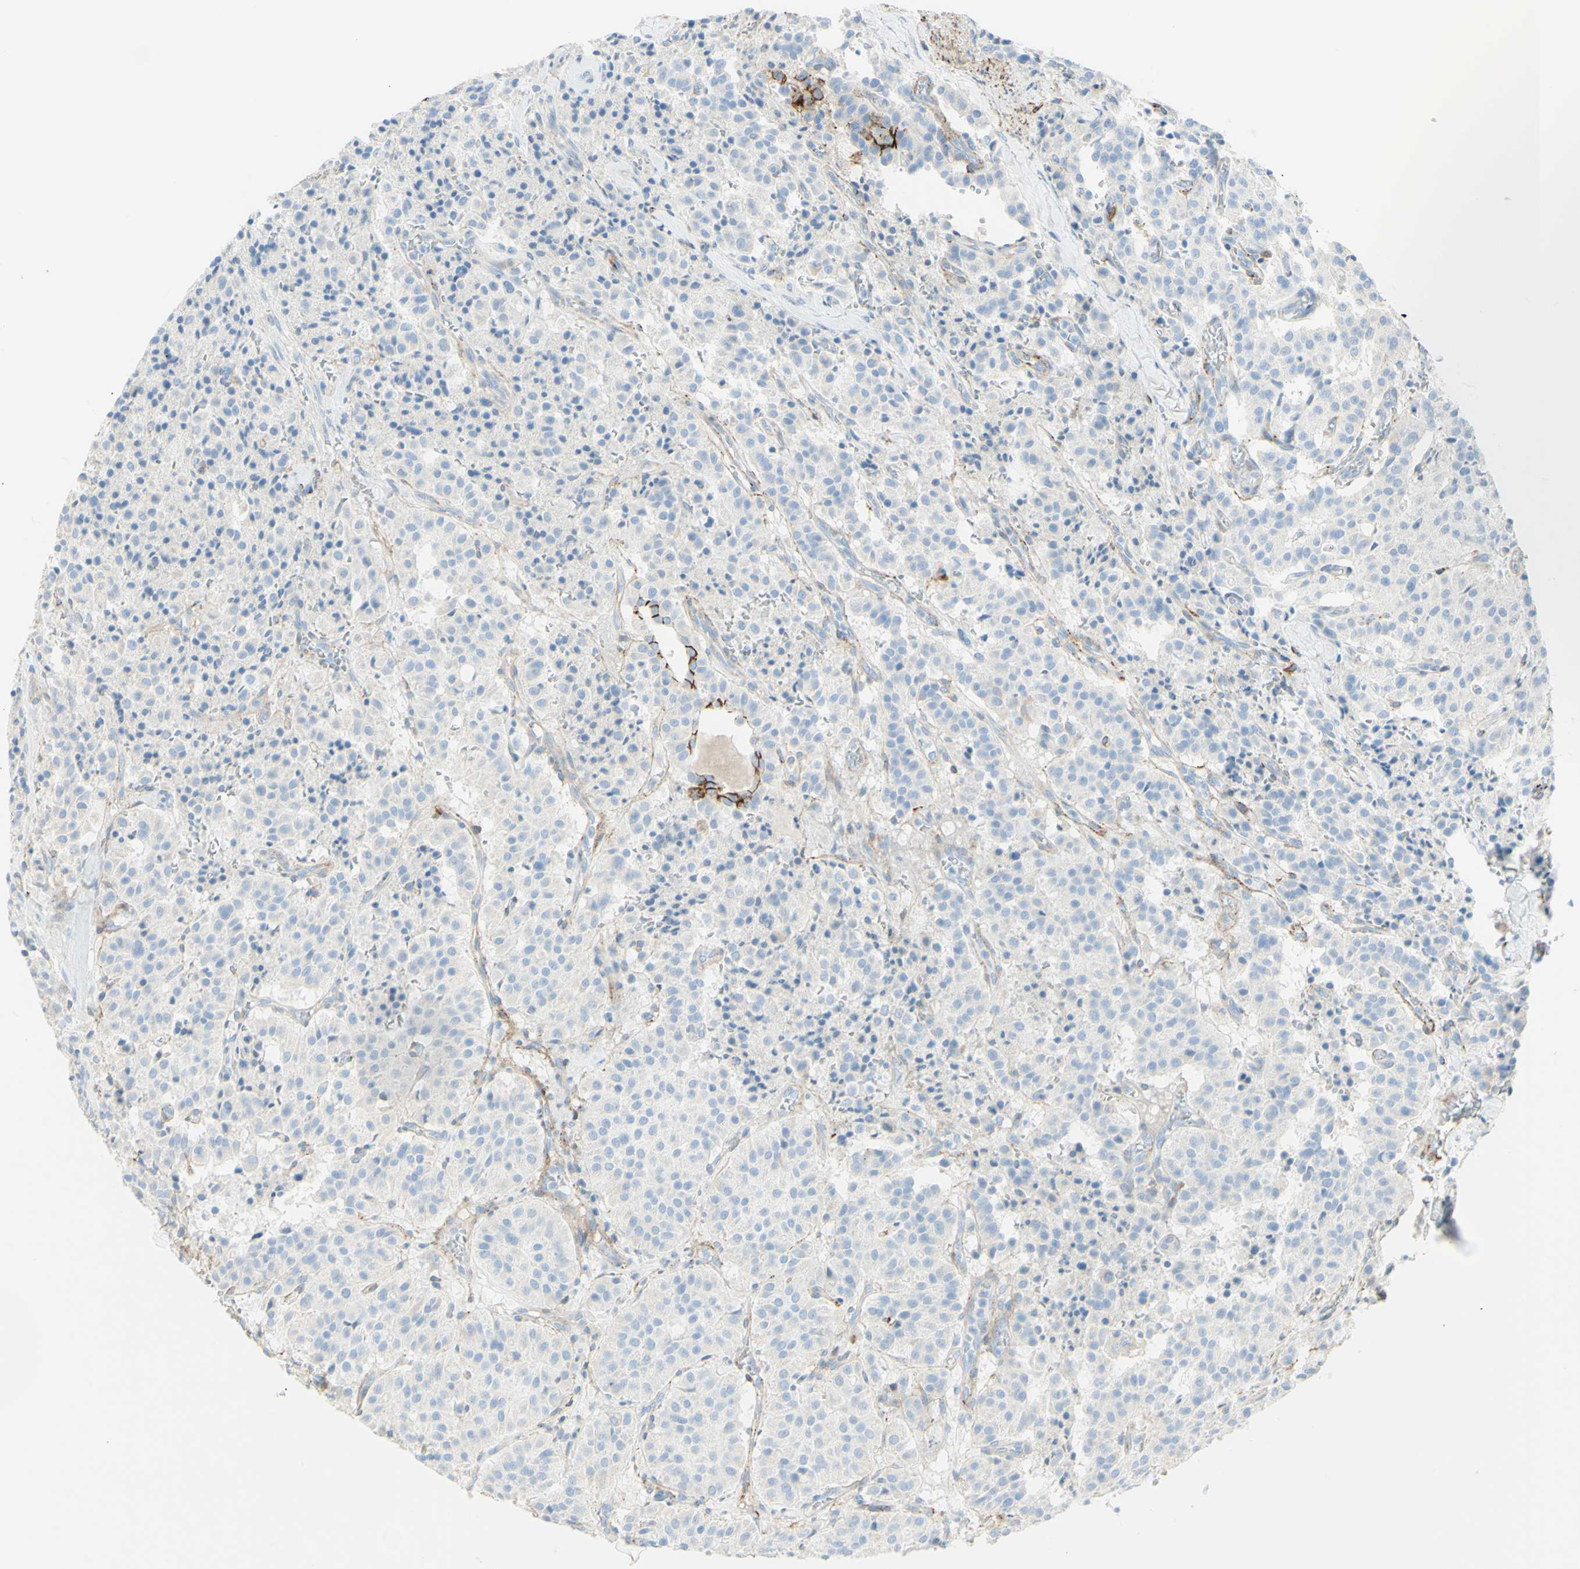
{"staining": {"intensity": "moderate", "quantity": "<25%", "location": "cytoplasmic/membranous"}, "tissue": "carcinoid", "cell_type": "Tumor cells", "image_type": "cancer", "snomed": [{"axis": "morphology", "description": "Carcinoid, malignant, NOS"}, {"axis": "topography", "description": "Lung"}], "caption": "Immunohistochemical staining of carcinoid (malignant) demonstrates low levels of moderate cytoplasmic/membranous protein expression in about <25% of tumor cells.", "gene": "ALCAM", "patient": {"sex": "male", "age": 30}}